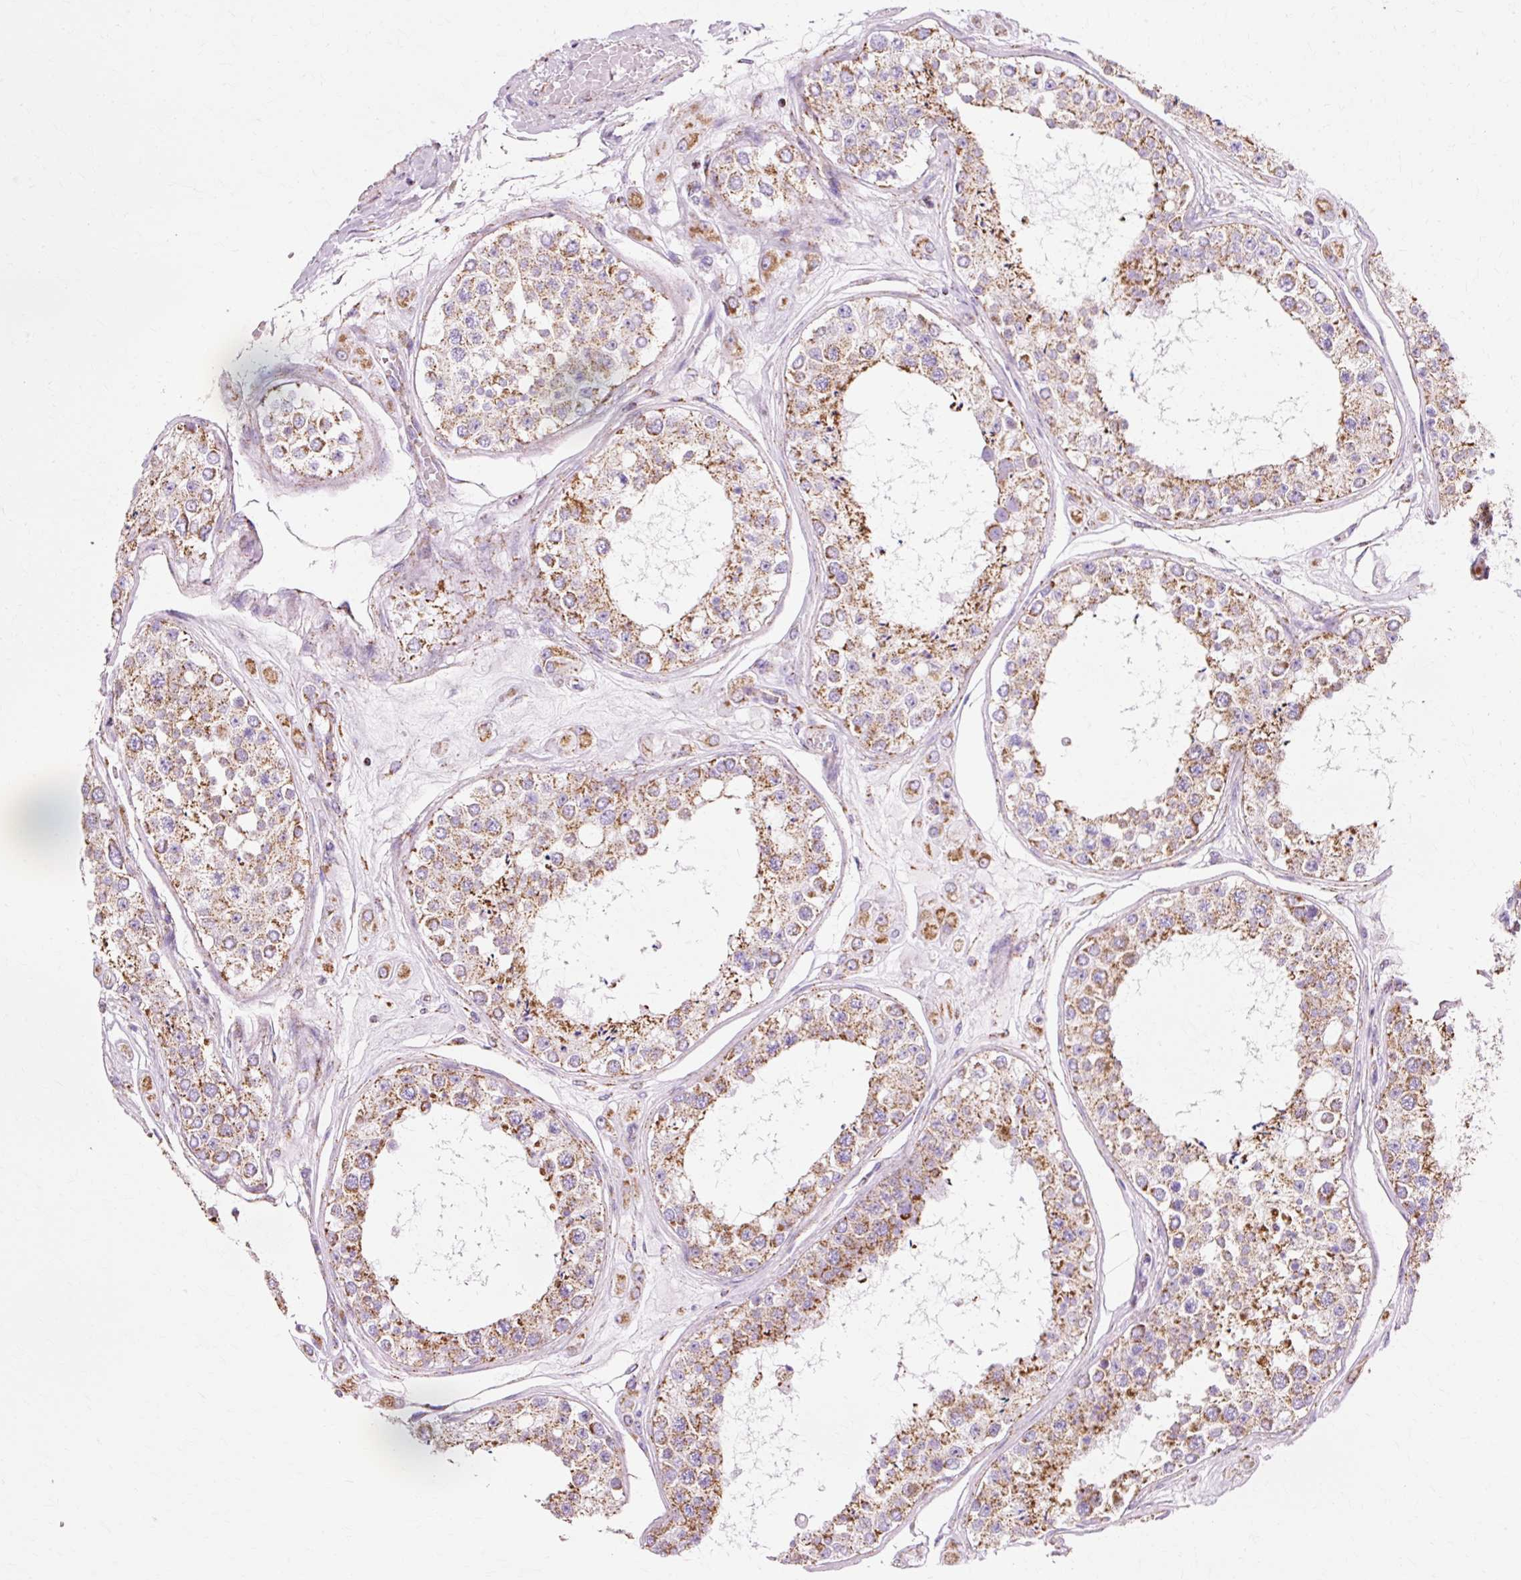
{"staining": {"intensity": "moderate", "quantity": "25%-75%", "location": "cytoplasmic/membranous"}, "tissue": "testis", "cell_type": "Cells in seminiferous ducts", "image_type": "normal", "snomed": [{"axis": "morphology", "description": "Normal tissue, NOS"}, {"axis": "topography", "description": "Testis"}], "caption": "An immunohistochemistry photomicrograph of benign tissue is shown. Protein staining in brown highlights moderate cytoplasmic/membranous positivity in testis within cells in seminiferous ducts.", "gene": "ATP5PO", "patient": {"sex": "male", "age": 25}}